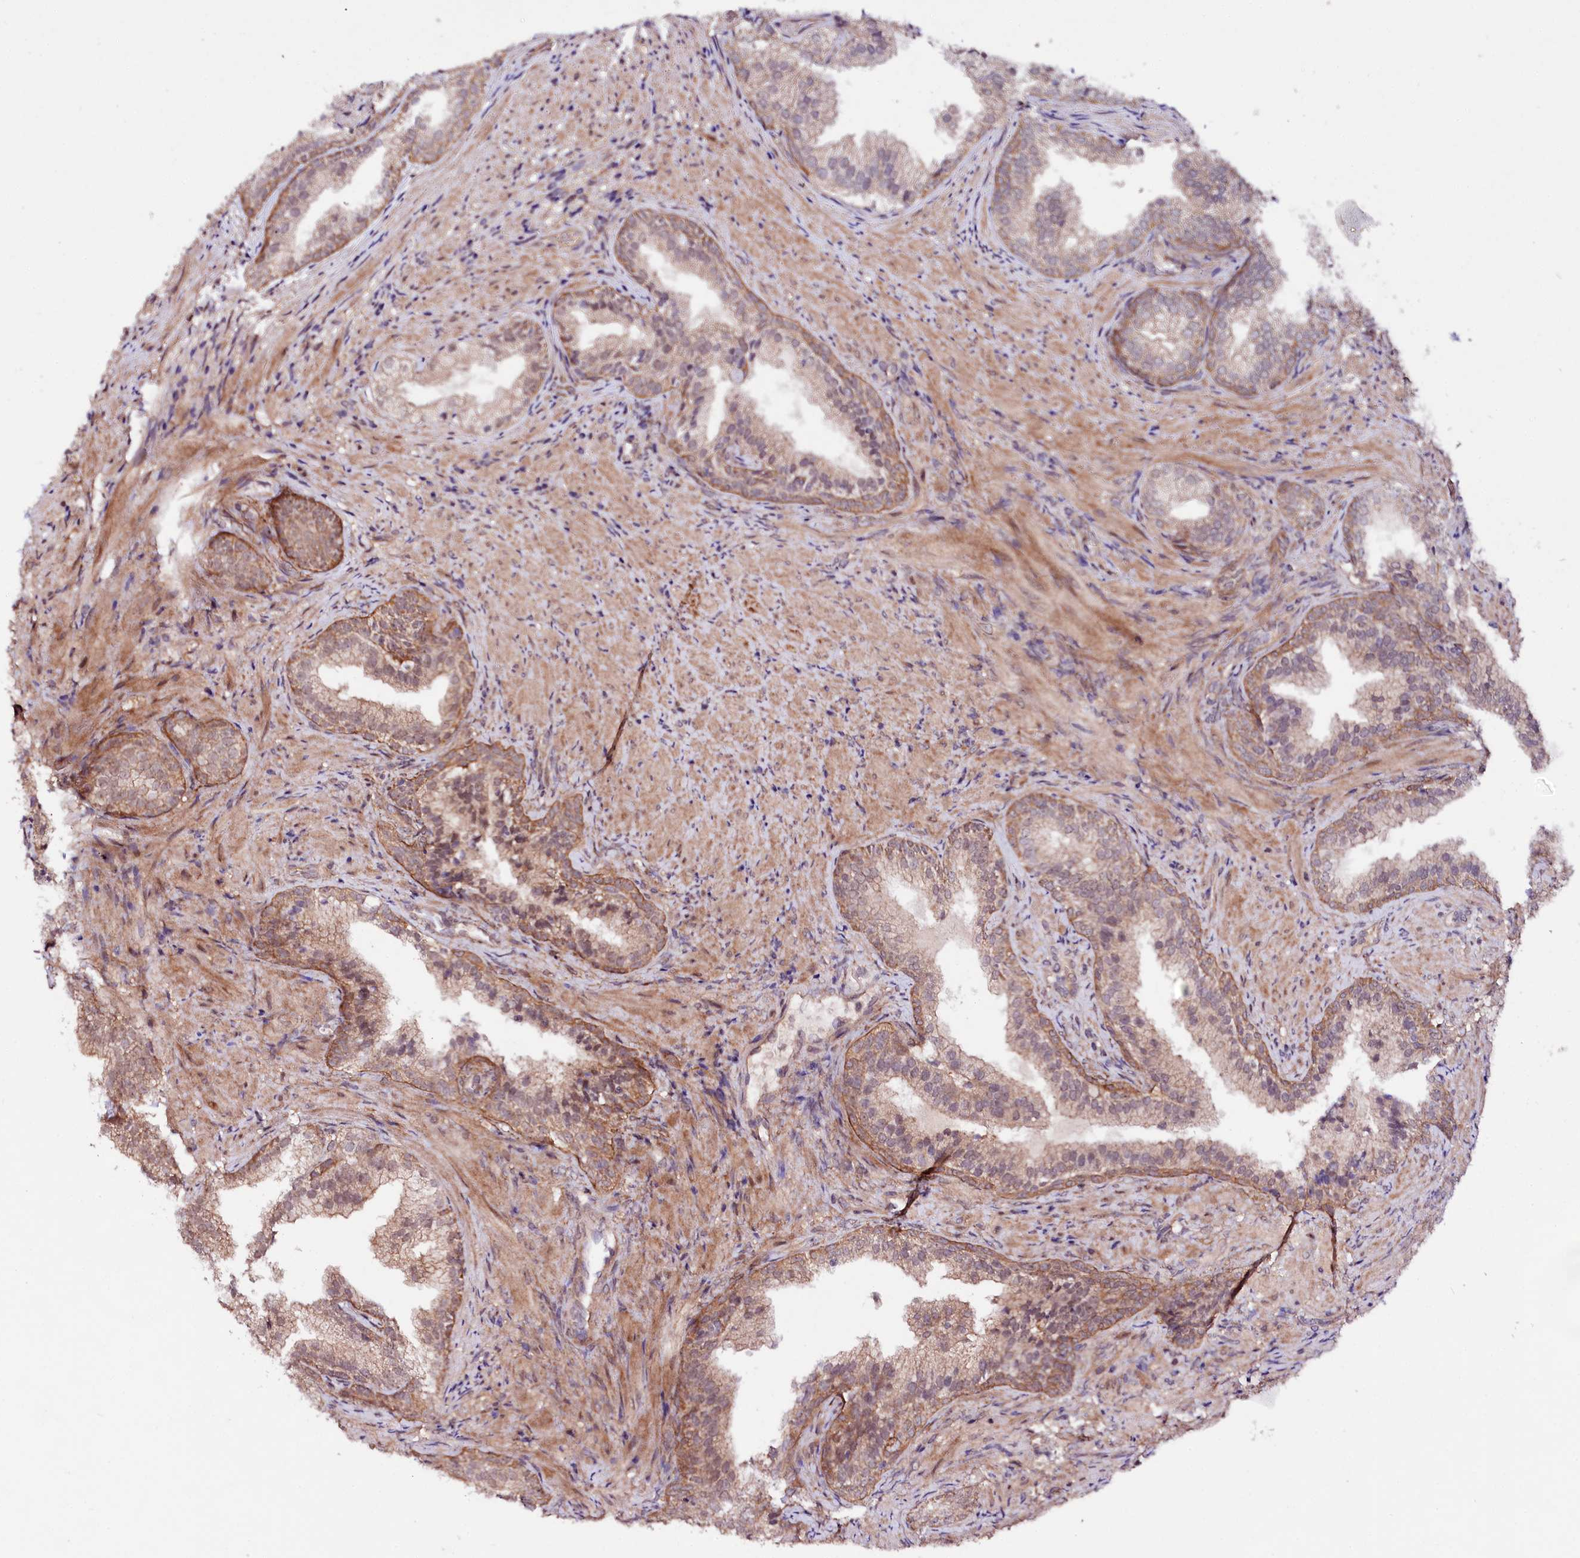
{"staining": {"intensity": "moderate", "quantity": "<25%", "location": "cytoplasmic/membranous"}, "tissue": "prostate", "cell_type": "Glandular cells", "image_type": "normal", "snomed": [{"axis": "morphology", "description": "Normal tissue, NOS"}, {"axis": "topography", "description": "Prostate"}], "caption": "Glandular cells show low levels of moderate cytoplasmic/membranous staining in about <25% of cells in benign human prostate.", "gene": "PHLDB1", "patient": {"sex": "male", "age": 76}}